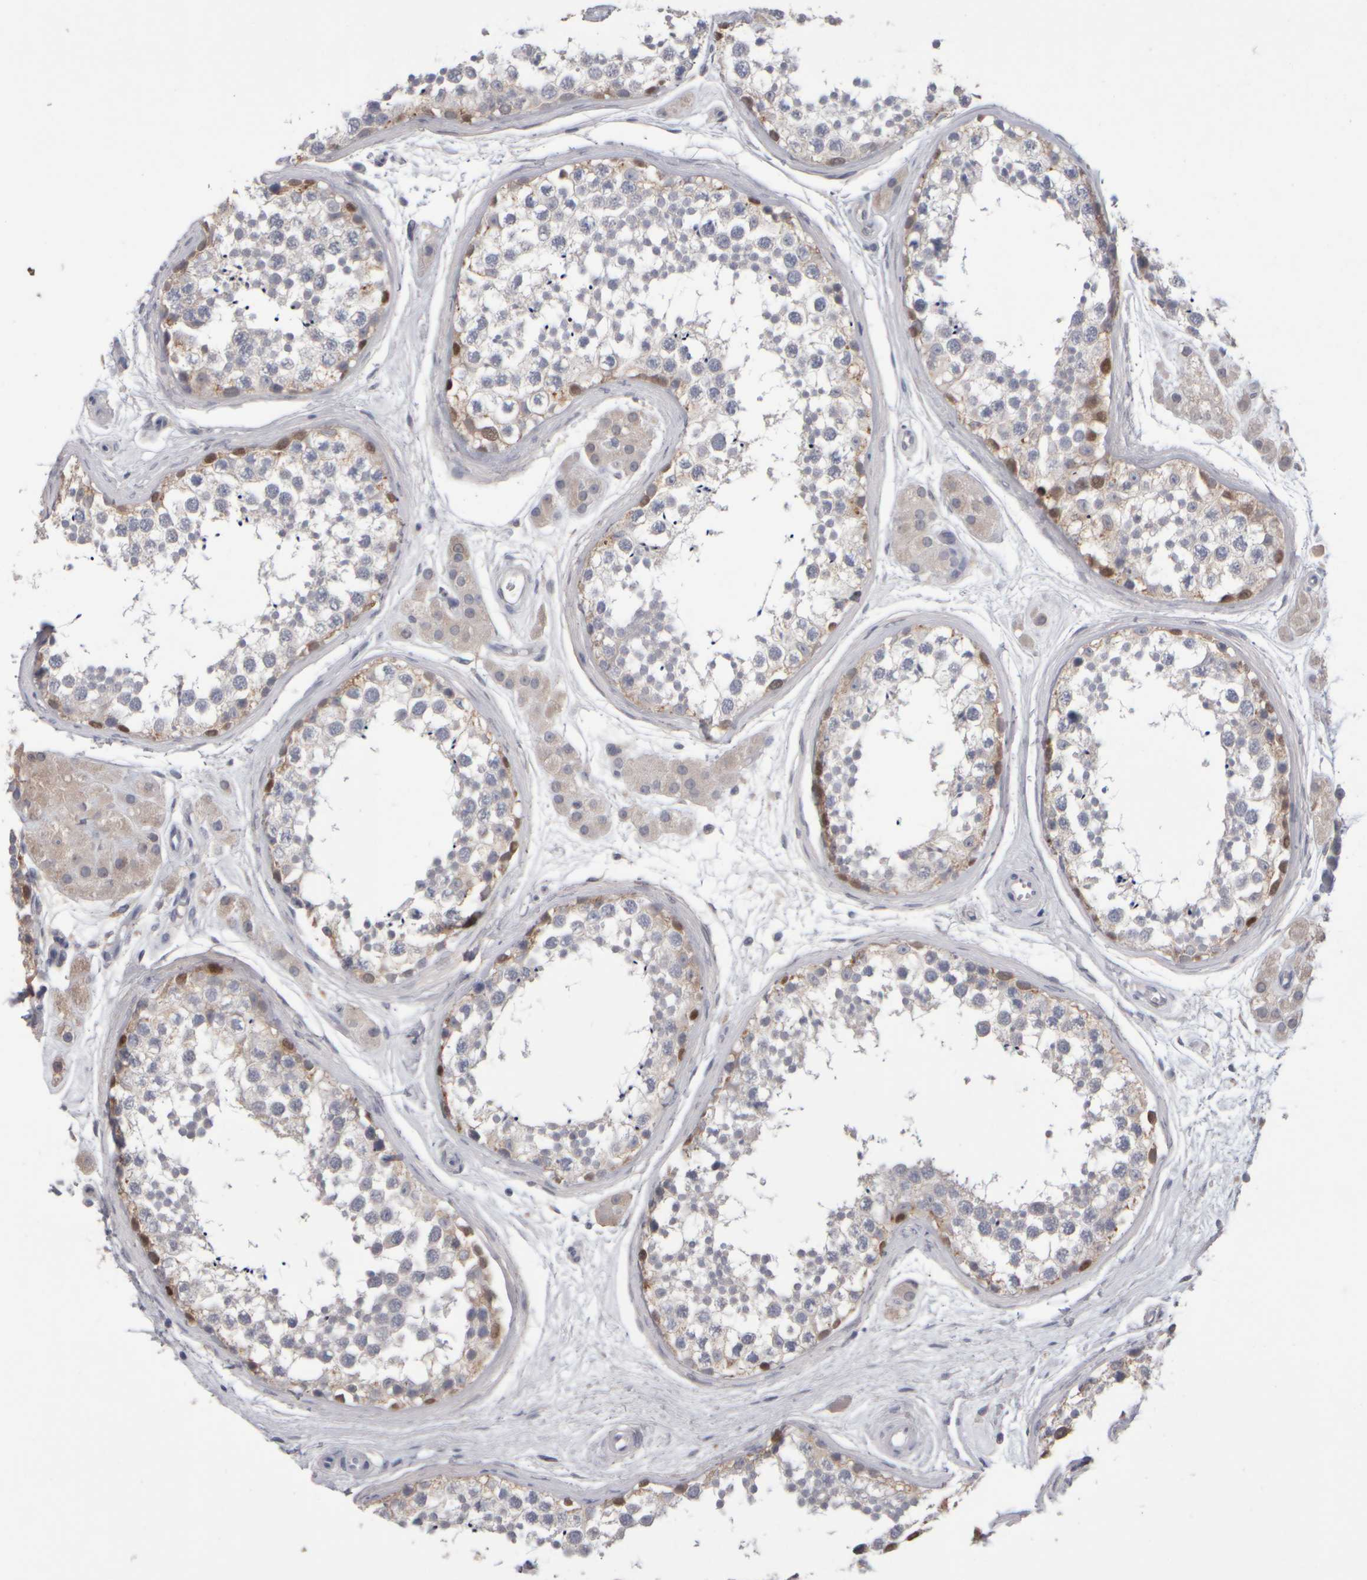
{"staining": {"intensity": "moderate", "quantity": "<25%", "location": "cytoplasmic/membranous,nuclear"}, "tissue": "testis", "cell_type": "Cells in seminiferous ducts", "image_type": "normal", "snomed": [{"axis": "morphology", "description": "Normal tissue, NOS"}, {"axis": "topography", "description": "Testis"}], "caption": "Testis stained with DAB (3,3'-diaminobenzidine) immunohistochemistry (IHC) exhibits low levels of moderate cytoplasmic/membranous,nuclear positivity in approximately <25% of cells in seminiferous ducts.", "gene": "EPHX2", "patient": {"sex": "male", "age": 56}}